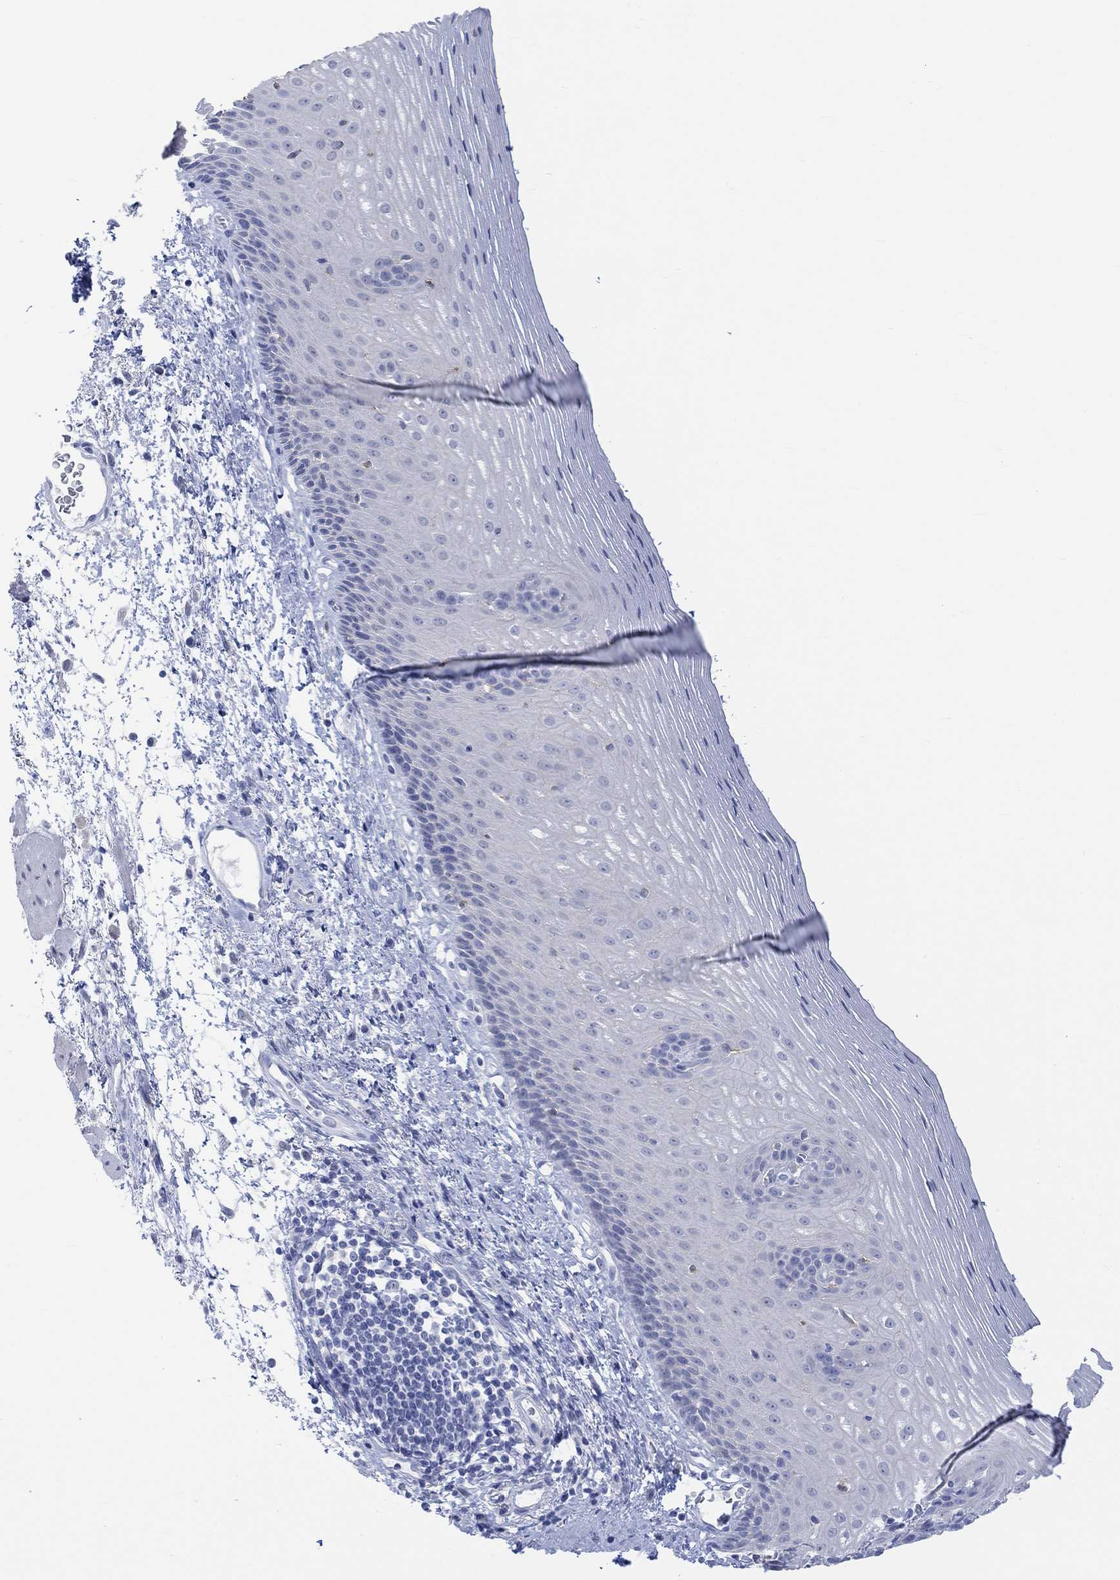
{"staining": {"intensity": "negative", "quantity": "none", "location": "none"}, "tissue": "esophagus", "cell_type": "Squamous epithelial cells", "image_type": "normal", "snomed": [{"axis": "morphology", "description": "Normal tissue, NOS"}, {"axis": "topography", "description": "Esophagus"}], "caption": "Immunohistochemical staining of unremarkable esophagus demonstrates no significant expression in squamous epithelial cells. Brightfield microscopy of immunohistochemistry stained with DAB (3,3'-diaminobenzidine) (brown) and hematoxylin (blue), captured at high magnification.", "gene": "AK8", "patient": {"sex": "male", "age": 76}}